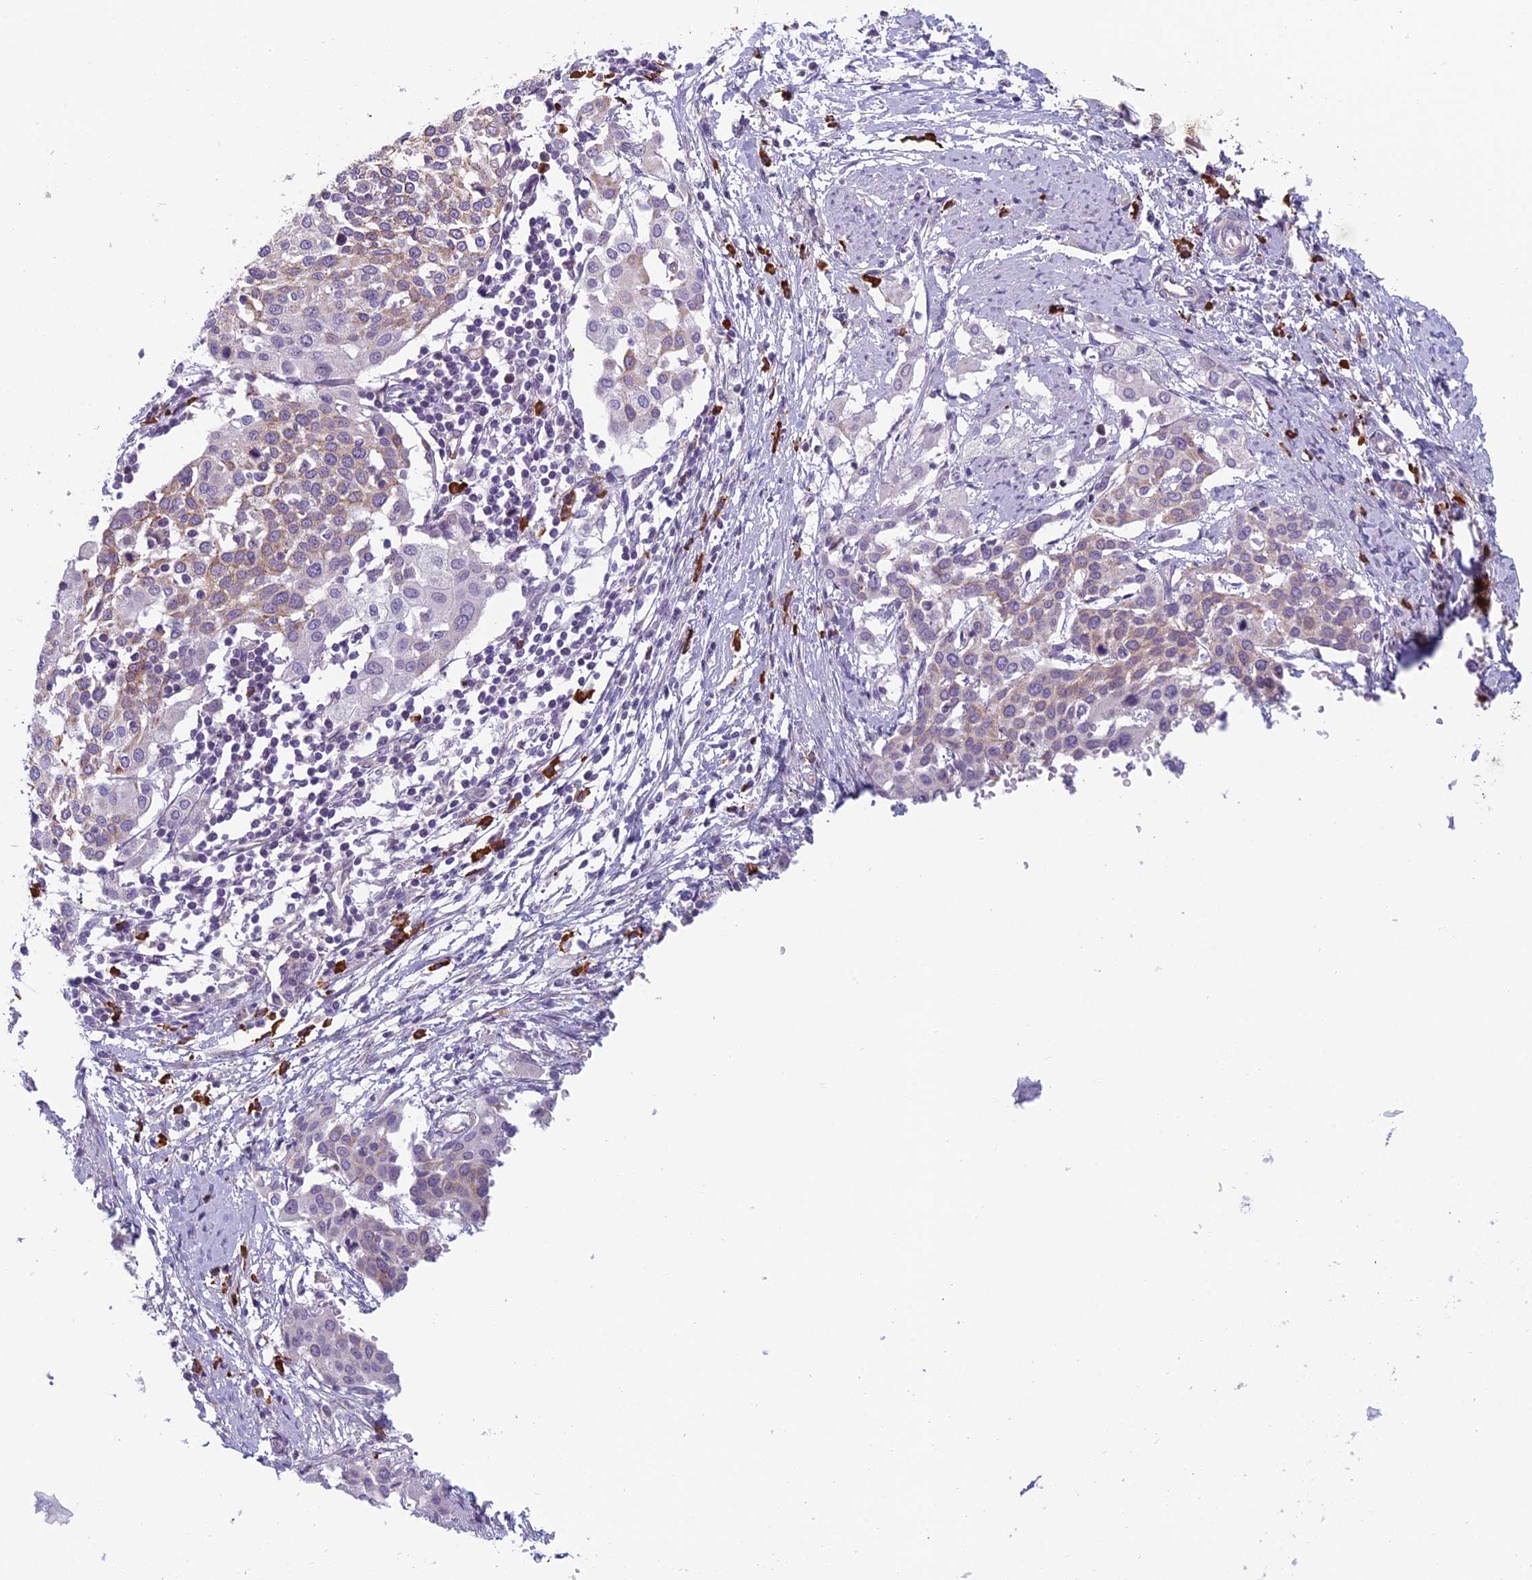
{"staining": {"intensity": "moderate", "quantity": "25%-75%", "location": "cytoplasmic/membranous"}, "tissue": "cervical cancer", "cell_type": "Tumor cells", "image_type": "cancer", "snomed": [{"axis": "morphology", "description": "Squamous cell carcinoma, NOS"}, {"axis": "topography", "description": "Cervix"}], "caption": "Protein analysis of cervical squamous cell carcinoma tissue shows moderate cytoplasmic/membranous staining in about 25%-75% of tumor cells. (DAB IHC, brown staining for protein, blue staining for nuclei).", "gene": "NOC2L", "patient": {"sex": "female", "age": 44}}